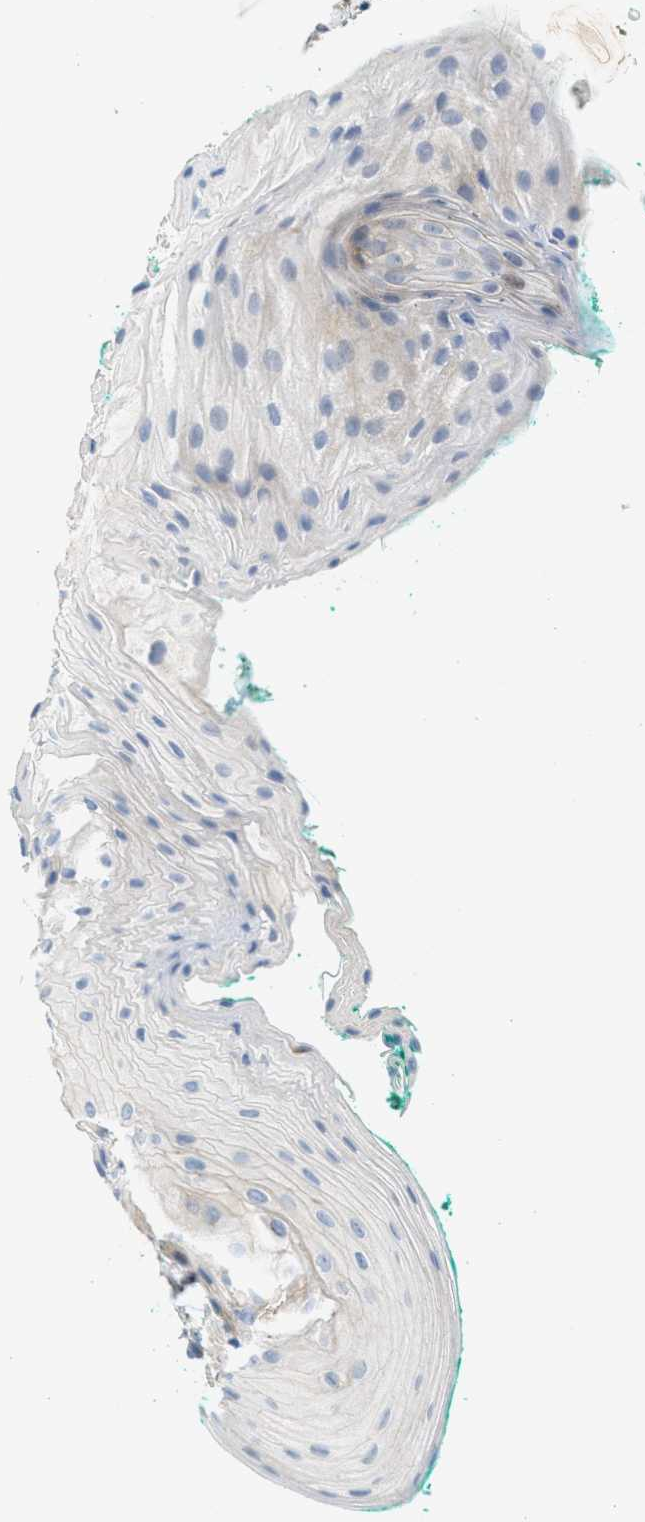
{"staining": {"intensity": "moderate", "quantity": "<25%", "location": "cytoplasmic/membranous"}, "tissue": "oral mucosa", "cell_type": "Squamous epithelial cells", "image_type": "normal", "snomed": [{"axis": "morphology", "description": "Normal tissue, NOS"}, {"axis": "topography", "description": "Oral tissue"}], "caption": "The image reveals immunohistochemical staining of benign oral mucosa. There is moderate cytoplasmic/membranous positivity is seen in about <25% of squamous epithelial cells.", "gene": "ADCY5", "patient": {"sex": "male", "age": 58}}